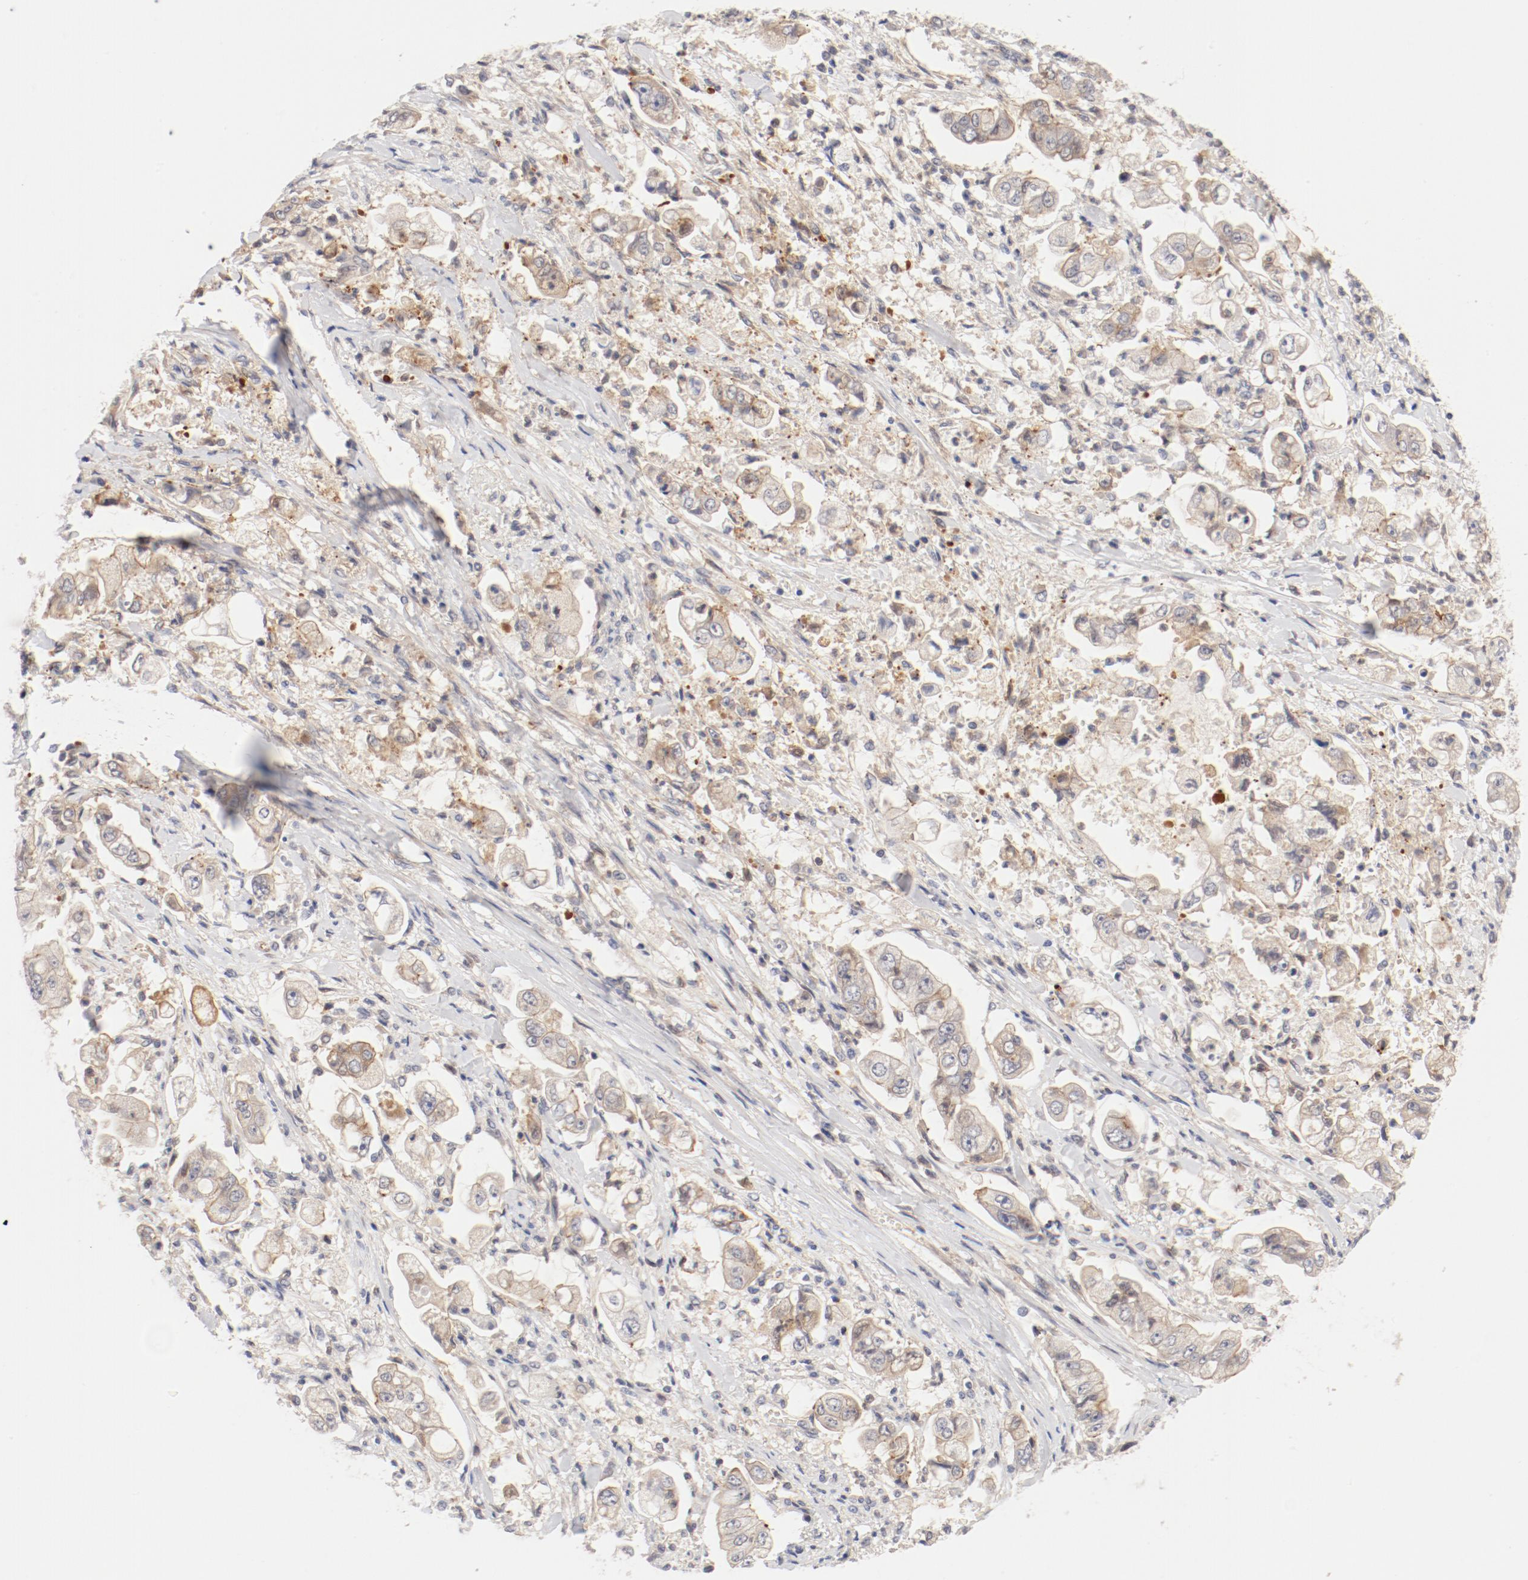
{"staining": {"intensity": "weak", "quantity": "25%-75%", "location": "cytoplasmic/membranous"}, "tissue": "stomach cancer", "cell_type": "Tumor cells", "image_type": "cancer", "snomed": [{"axis": "morphology", "description": "Adenocarcinoma, NOS"}, {"axis": "topography", "description": "Stomach"}], "caption": "Weak cytoplasmic/membranous protein staining is present in approximately 25%-75% of tumor cells in stomach cancer (adenocarcinoma). (DAB IHC, brown staining for protein, blue staining for nuclei).", "gene": "ZNF267", "patient": {"sex": "male", "age": 62}}